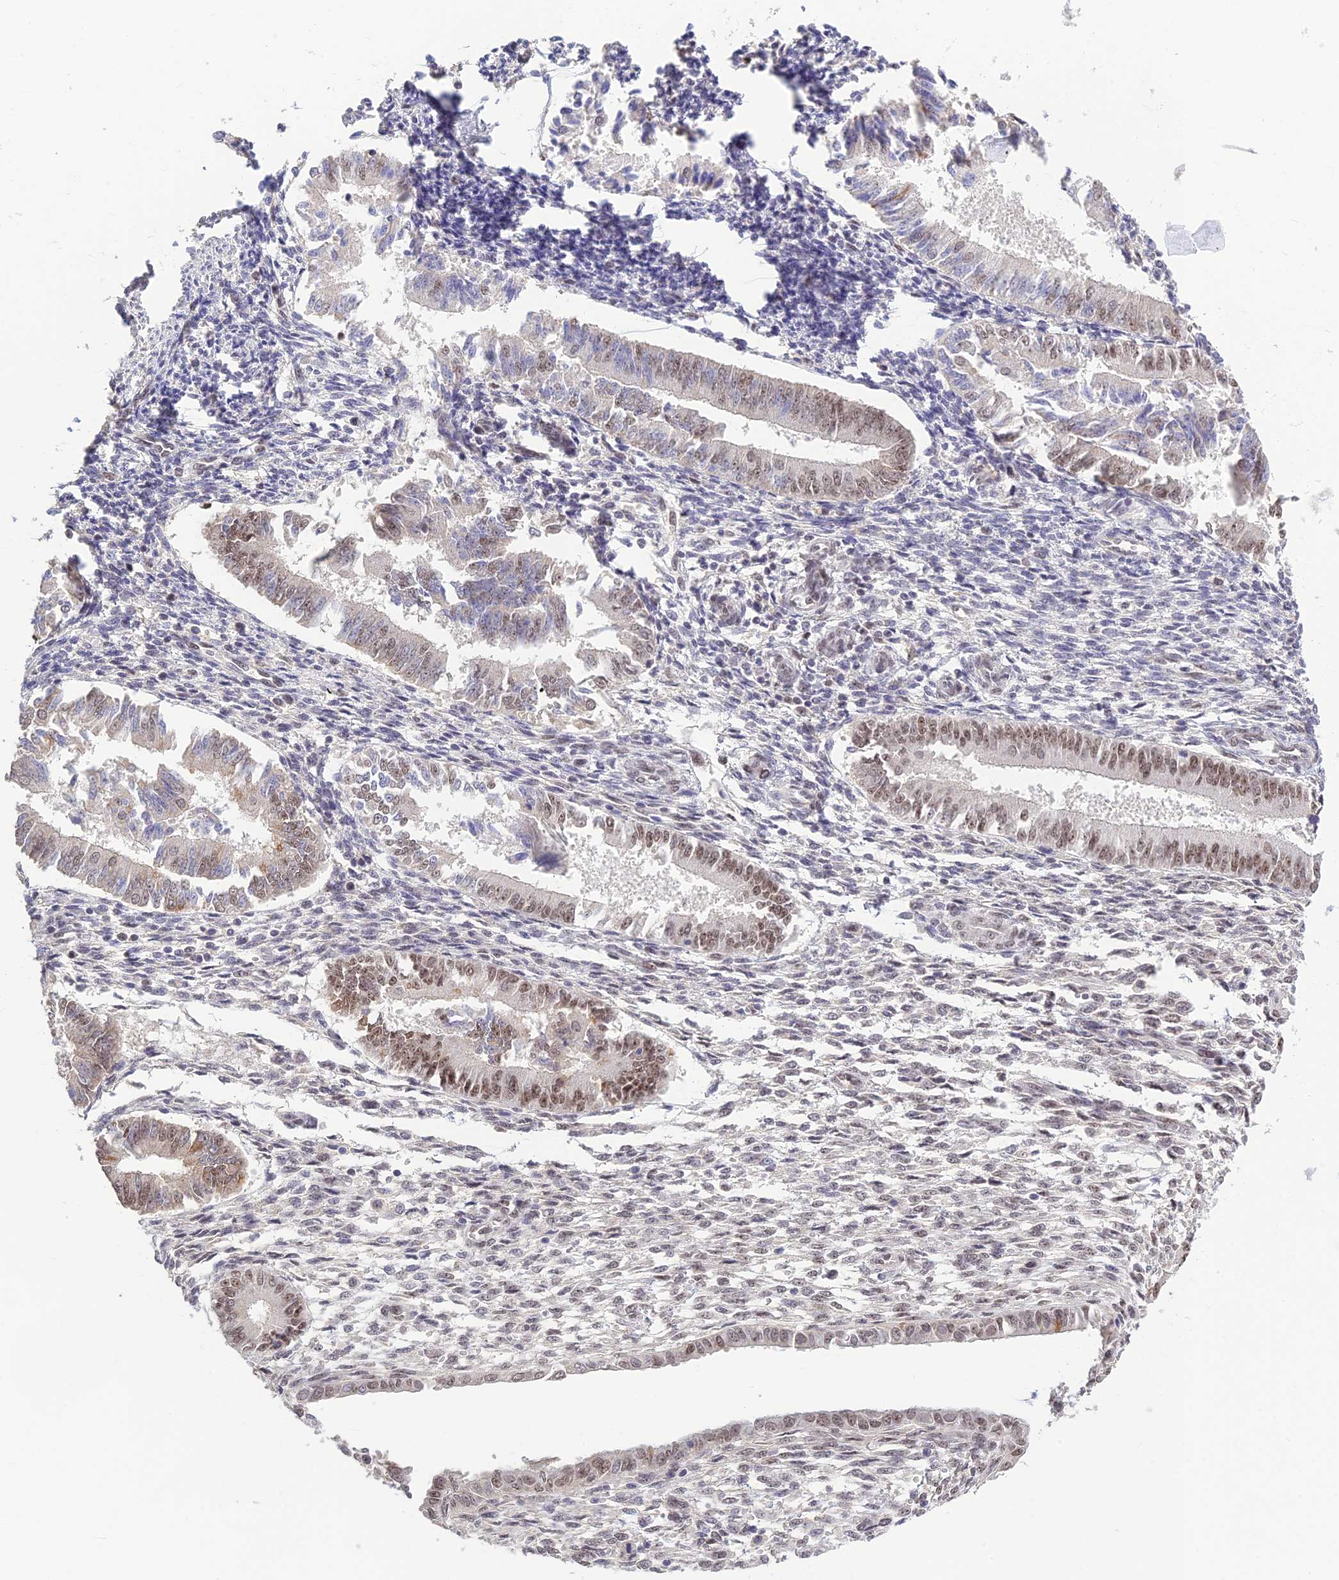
{"staining": {"intensity": "weak", "quantity": "<25%", "location": "nuclear"}, "tissue": "endometrium", "cell_type": "Cells in endometrial stroma", "image_type": "normal", "snomed": [{"axis": "morphology", "description": "Normal tissue, NOS"}, {"axis": "topography", "description": "Uterus"}, {"axis": "topography", "description": "Endometrium"}], "caption": "High magnification brightfield microscopy of normal endometrium stained with DAB (3,3'-diaminobenzidine) (brown) and counterstained with hematoxylin (blue): cells in endometrial stroma show no significant positivity. (Brightfield microscopy of DAB IHC at high magnification).", "gene": "POLR1G", "patient": {"sex": "female", "age": 48}}